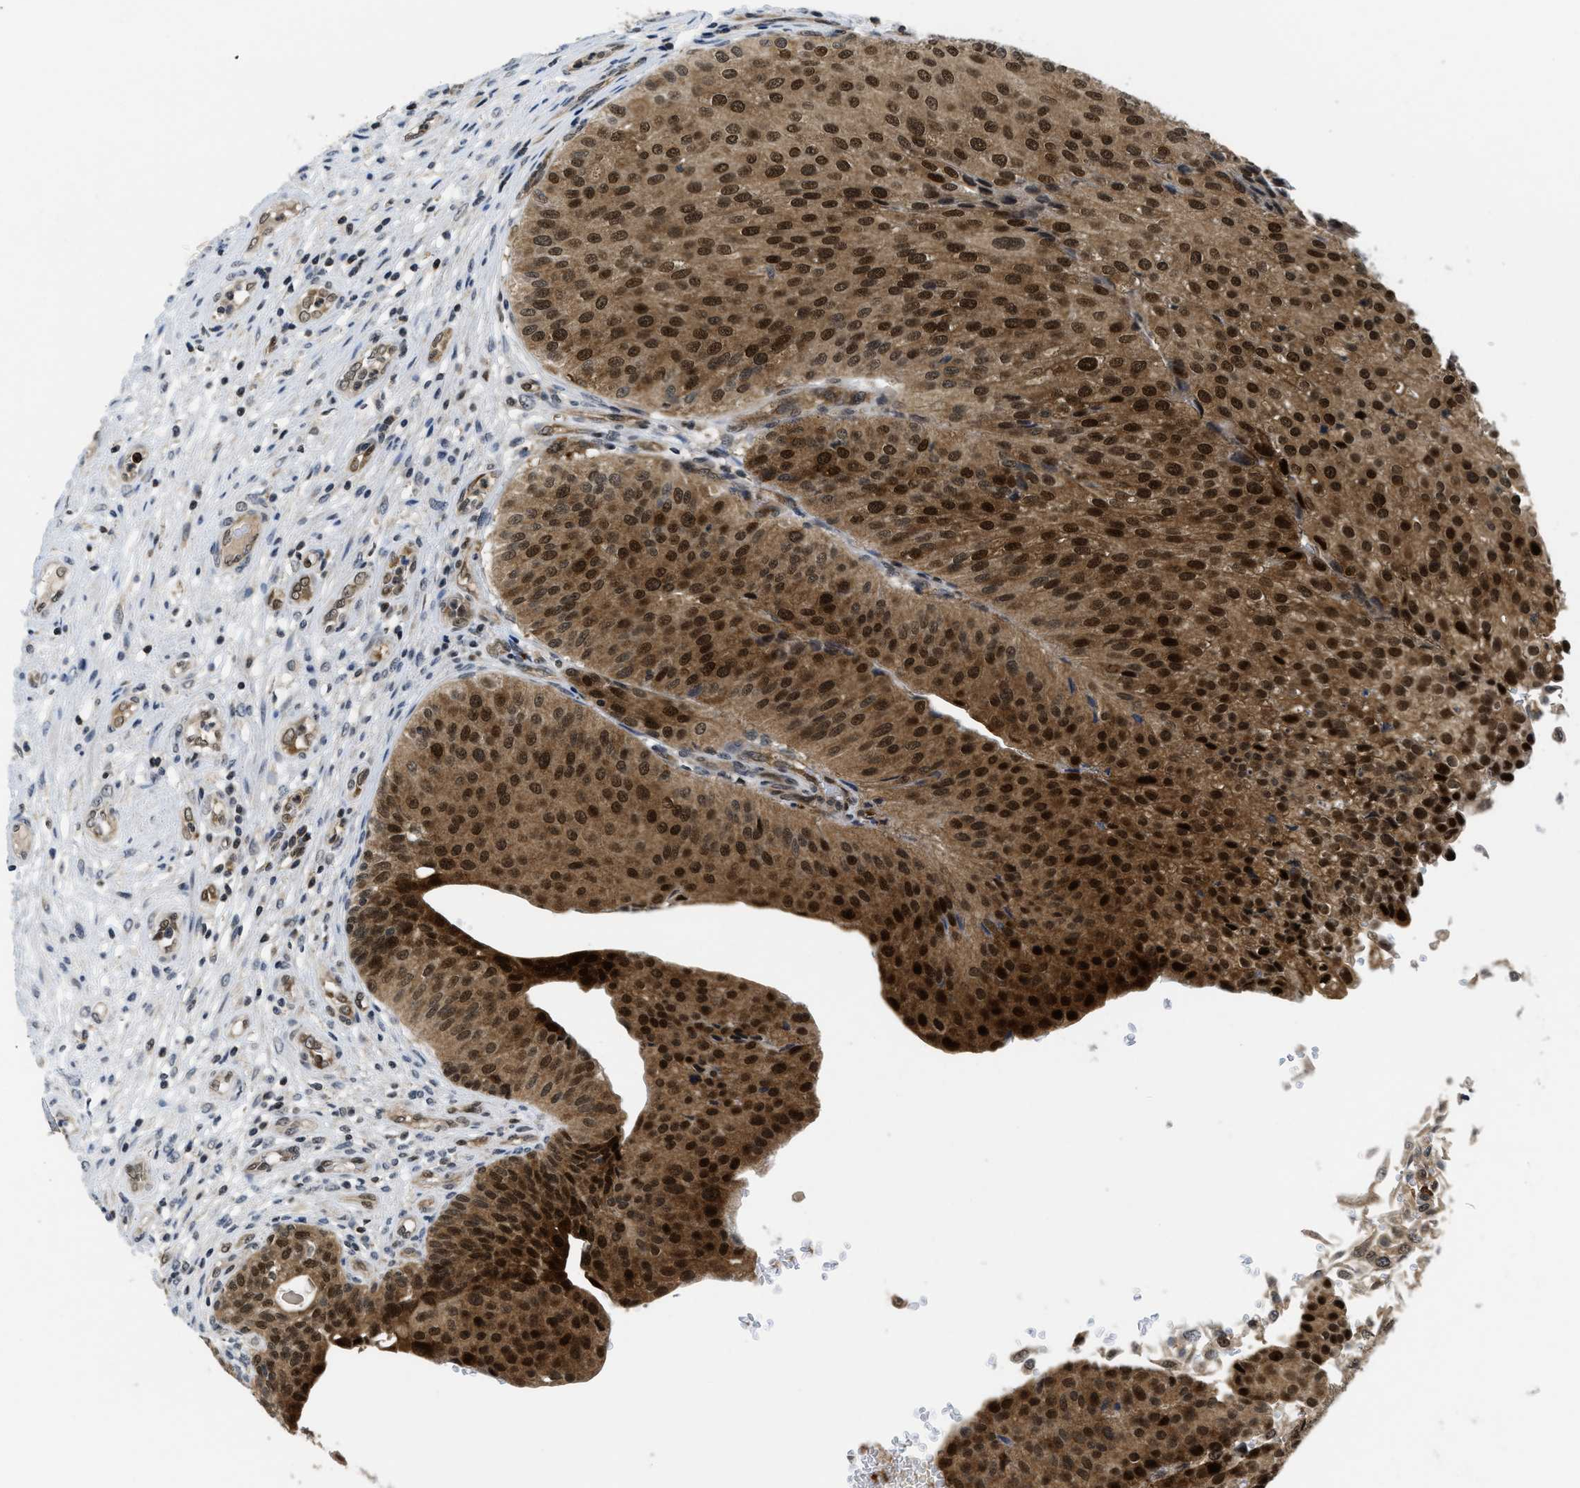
{"staining": {"intensity": "strong", "quantity": ">75%", "location": "cytoplasmic/membranous,nuclear"}, "tissue": "urothelial cancer", "cell_type": "Tumor cells", "image_type": "cancer", "snomed": [{"axis": "morphology", "description": "Urothelial carcinoma, Low grade"}, {"axis": "topography", "description": "Urinary bladder"}], "caption": "Strong cytoplasmic/membranous and nuclear staining for a protein is present in about >75% of tumor cells of low-grade urothelial carcinoma using immunohistochemistry.", "gene": "HIF1A", "patient": {"sex": "male", "age": 67}}